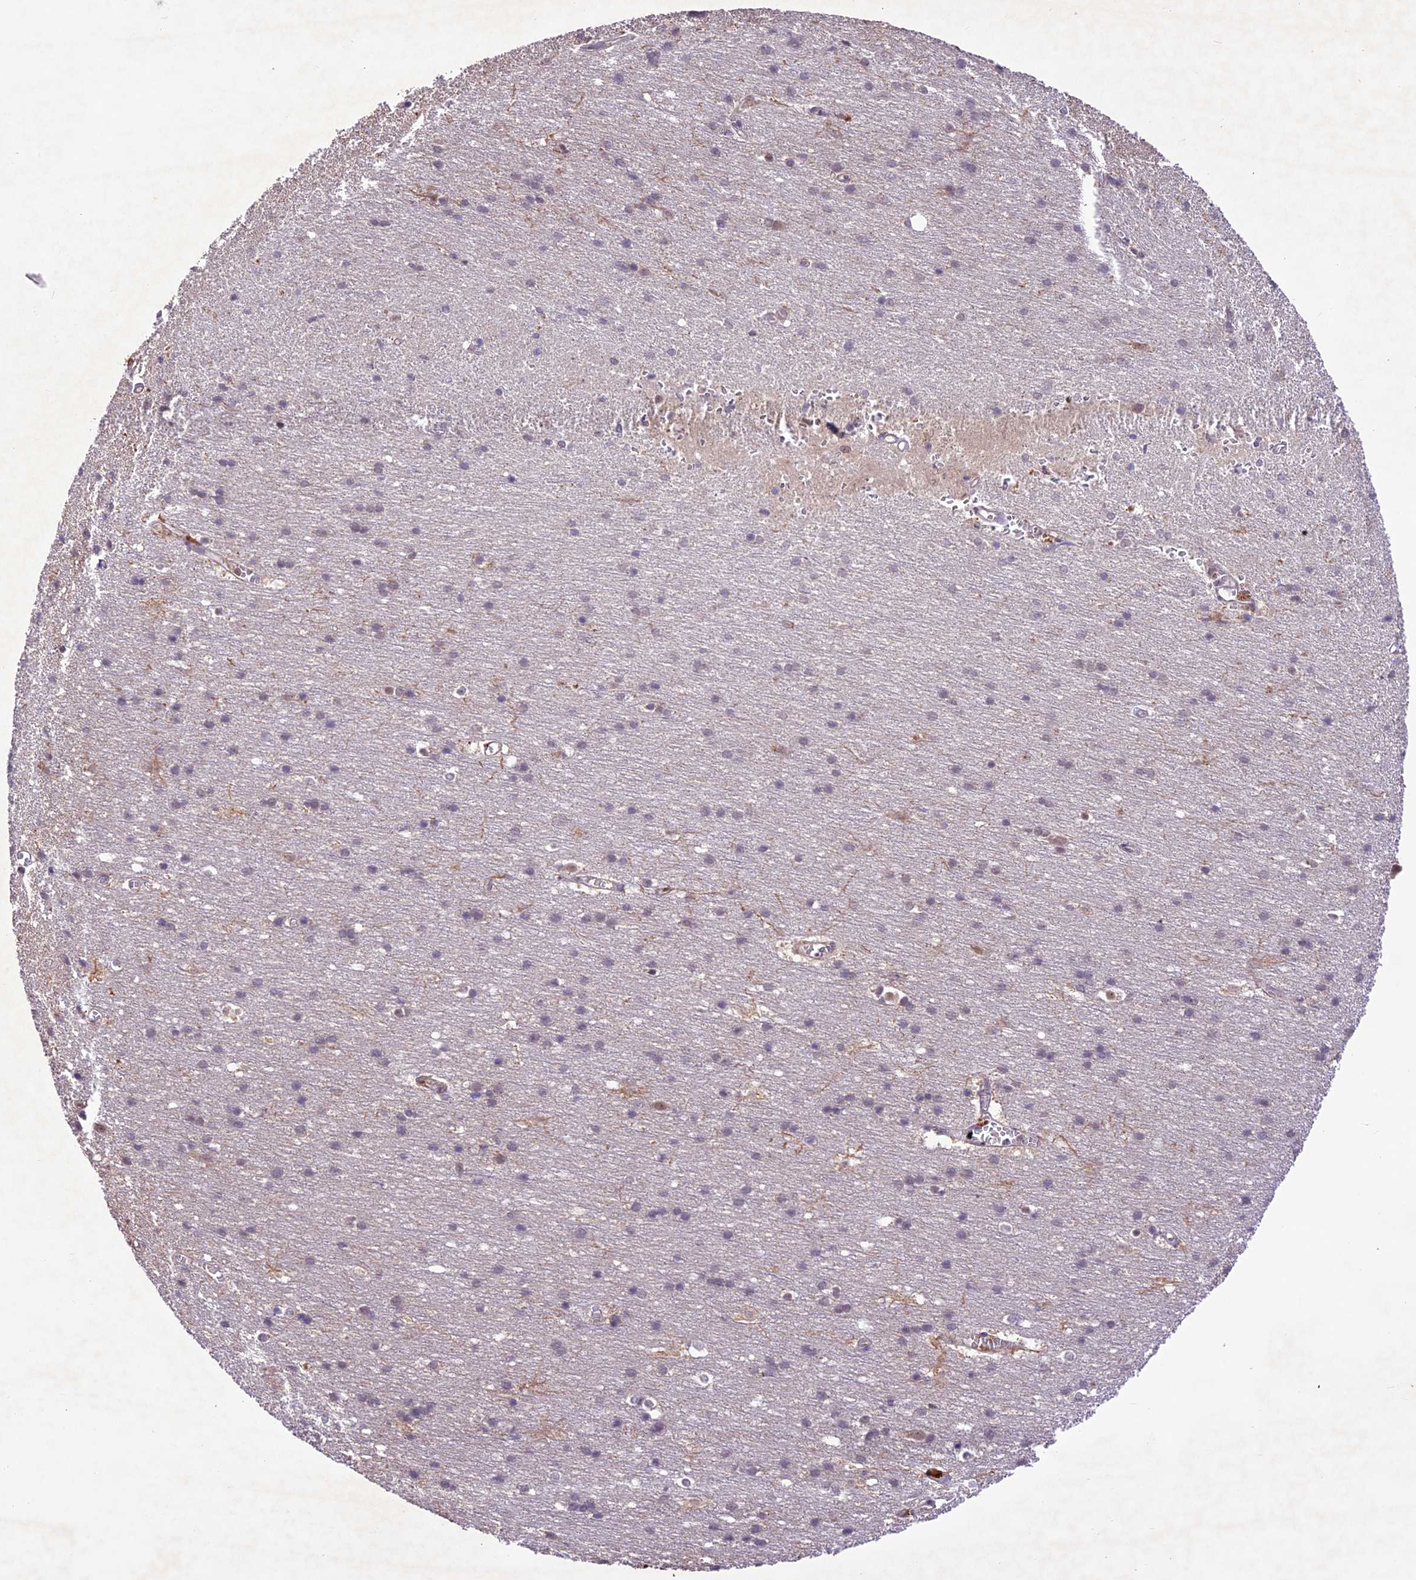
{"staining": {"intensity": "weak", "quantity": "25%-75%", "location": "nuclear"}, "tissue": "cerebral cortex", "cell_type": "Endothelial cells", "image_type": "normal", "snomed": [{"axis": "morphology", "description": "Normal tissue, NOS"}, {"axis": "topography", "description": "Cerebral cortex"}], "caption": "IHC image of normal cerebral cortex: human cerebral cortex stained using IHC demonstrates low levels of weak protein expression localized specifically in the nuclear of endothelial cells, appearing as a nuclear brown color.", "gene": "ATP10A", "patient": {"sex": "male", "age": 54}}